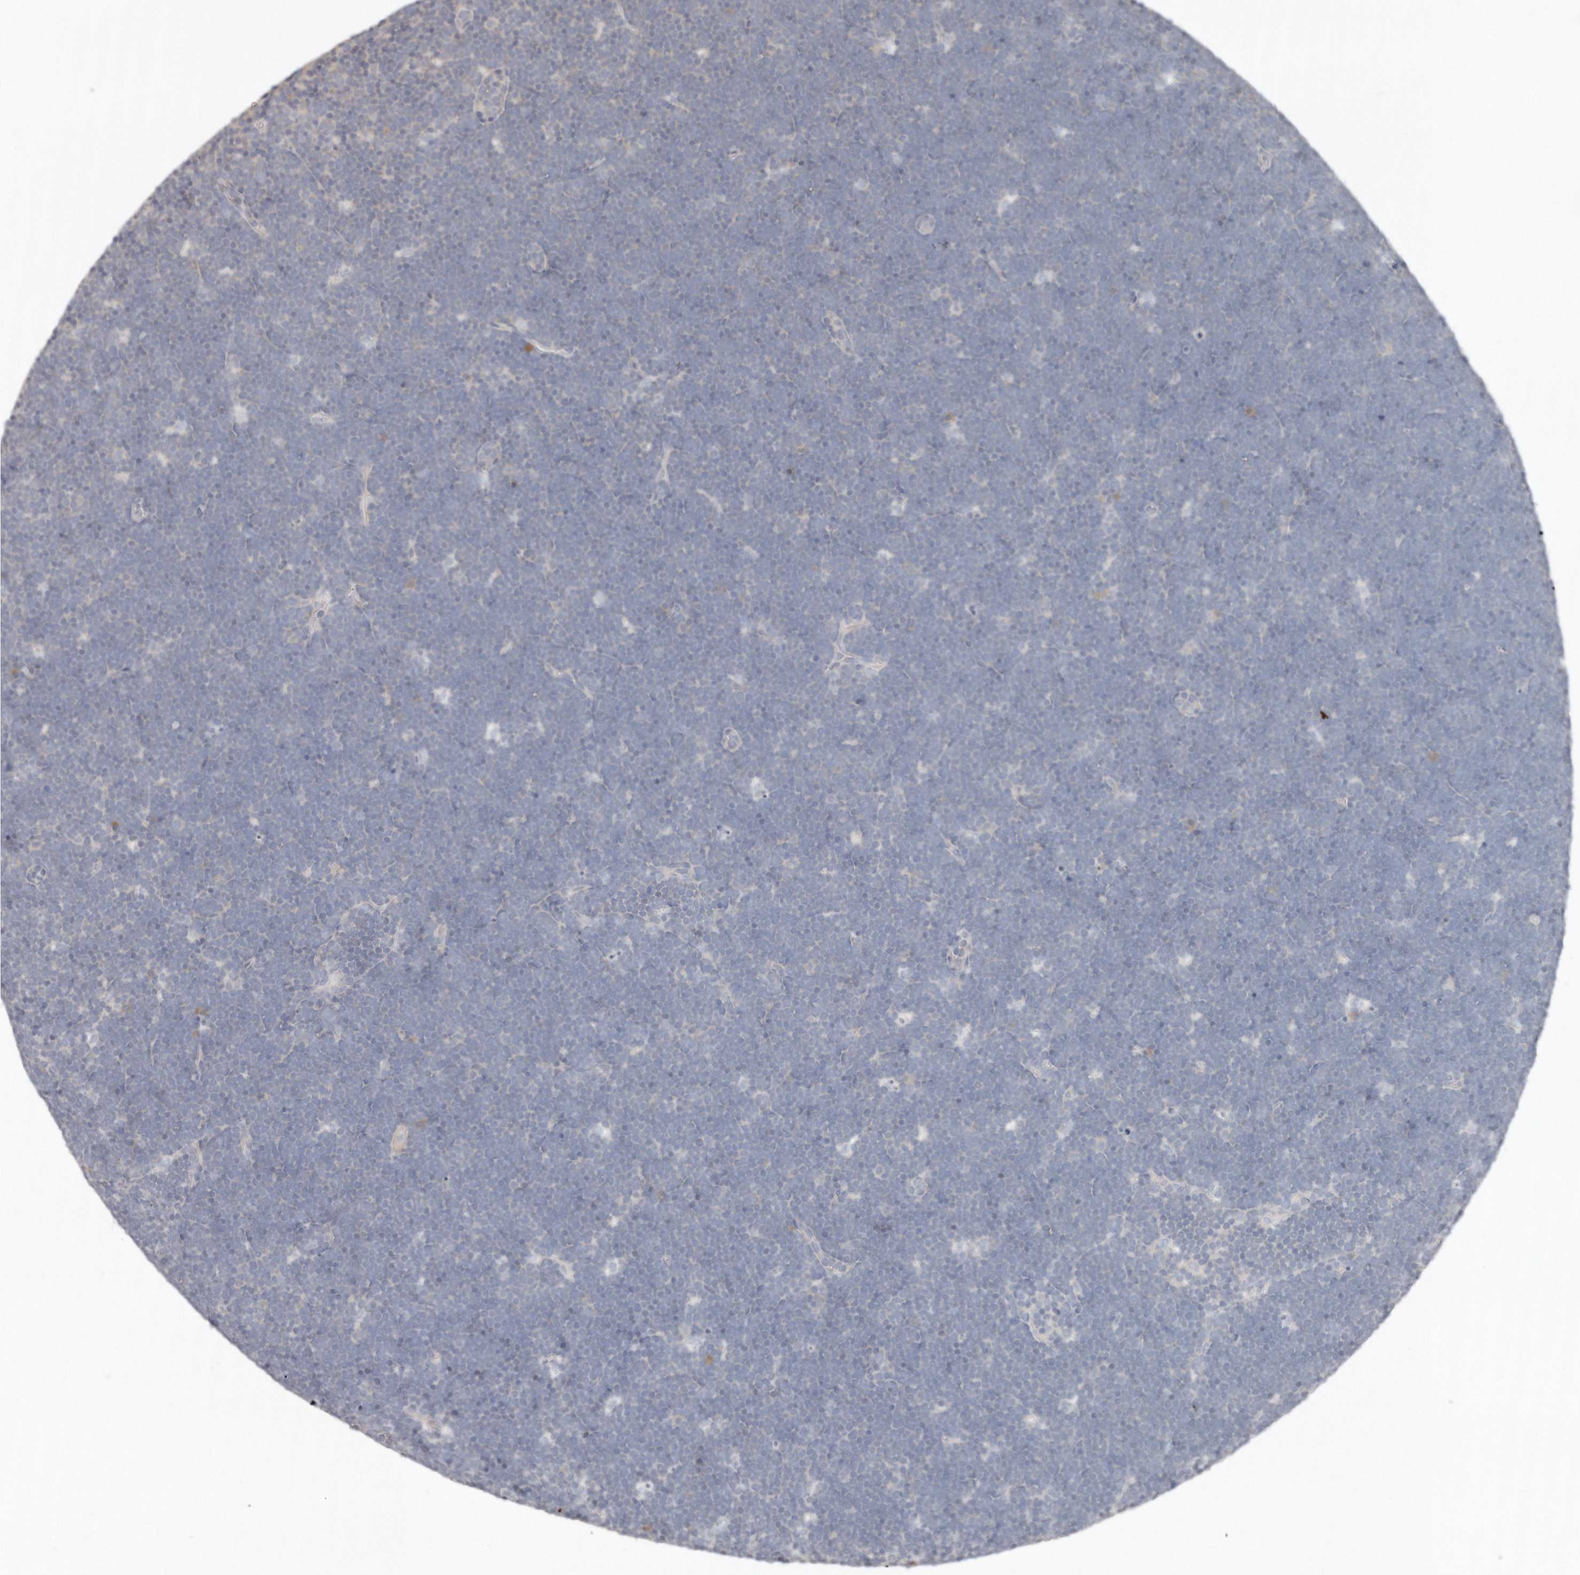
{"staining": {"intensity": "negative", "quantity": "none", "location": "none"}, "tissue": "lymphoma", "cell_type": "Tumor cells", "image_type": "cancer", "snomed": [{"axis": "morphology", "description": "Malignant lymphoma, non-Hodgkin's type, High grade"}, {"axis": "topography", "description": "Lymph node"}], "caption": "Image shows no protein expression in tumor cells of lymphoma tissue.", "gene": "AKNAD1", "patient": {"sex": "male", "age": 13}}